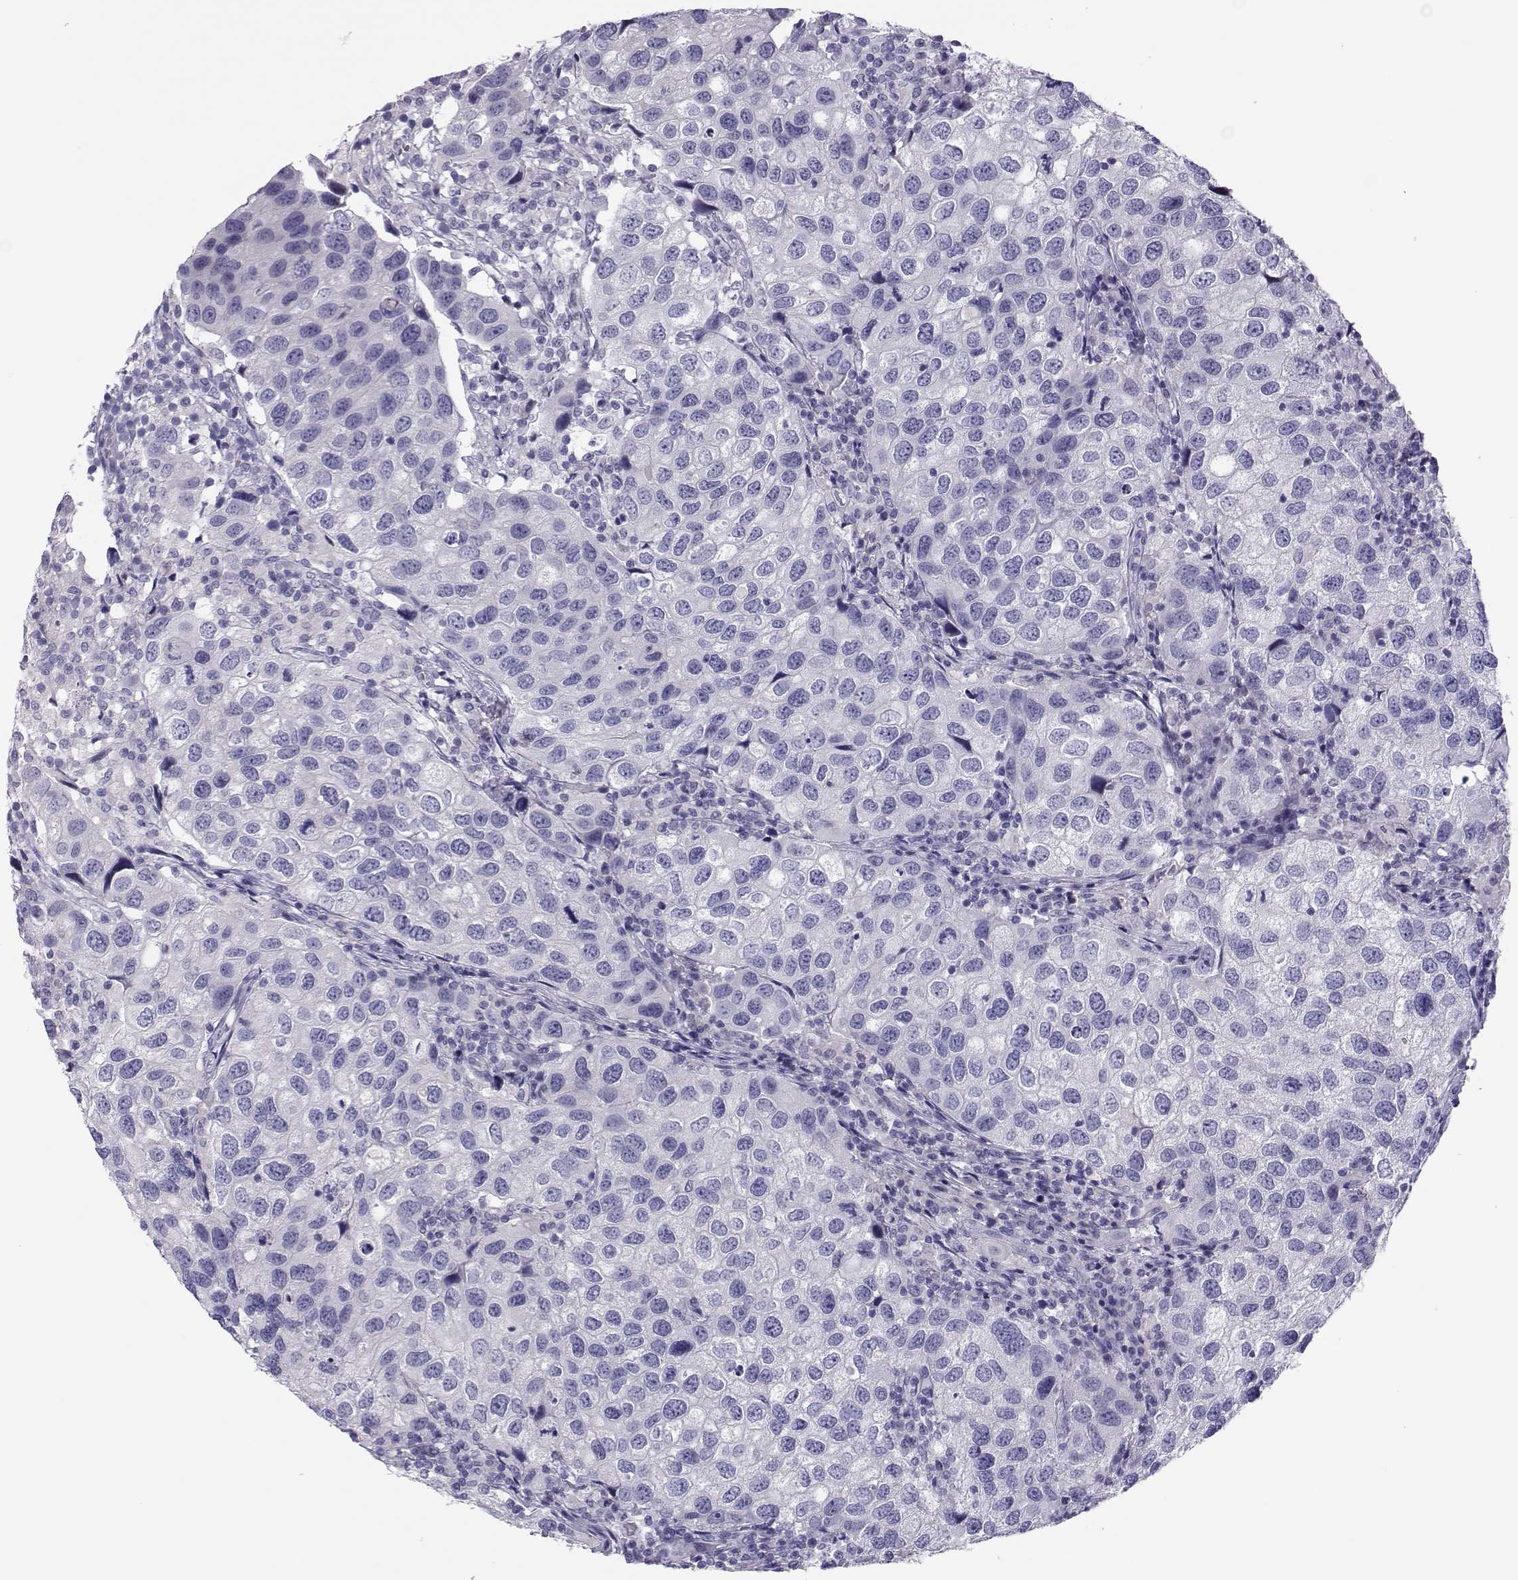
{"staining": {"intensity": "negative", "quantity": "none", "location": "none"}, "tissue": "urothelial cancer", "cell_type": "Tumor cells", "image_type": "cancer", "snomed": [{"axis": "morphology", "description": "Urothelial carcinoma, High grade"}, {"axis": "topography", "description": "Urinary bladder"}], "caption": "A high-resolution image shows IHC staining of urothelial cancer, which exhibits no significant positivity in tumor cells. (Stains: DAB IHC with hematoxylin counter stain, Microscopy: brightfield microscopy at high magnification).", "gene": "TRPM7", "patient": {"sex": "male", "age": 79}}